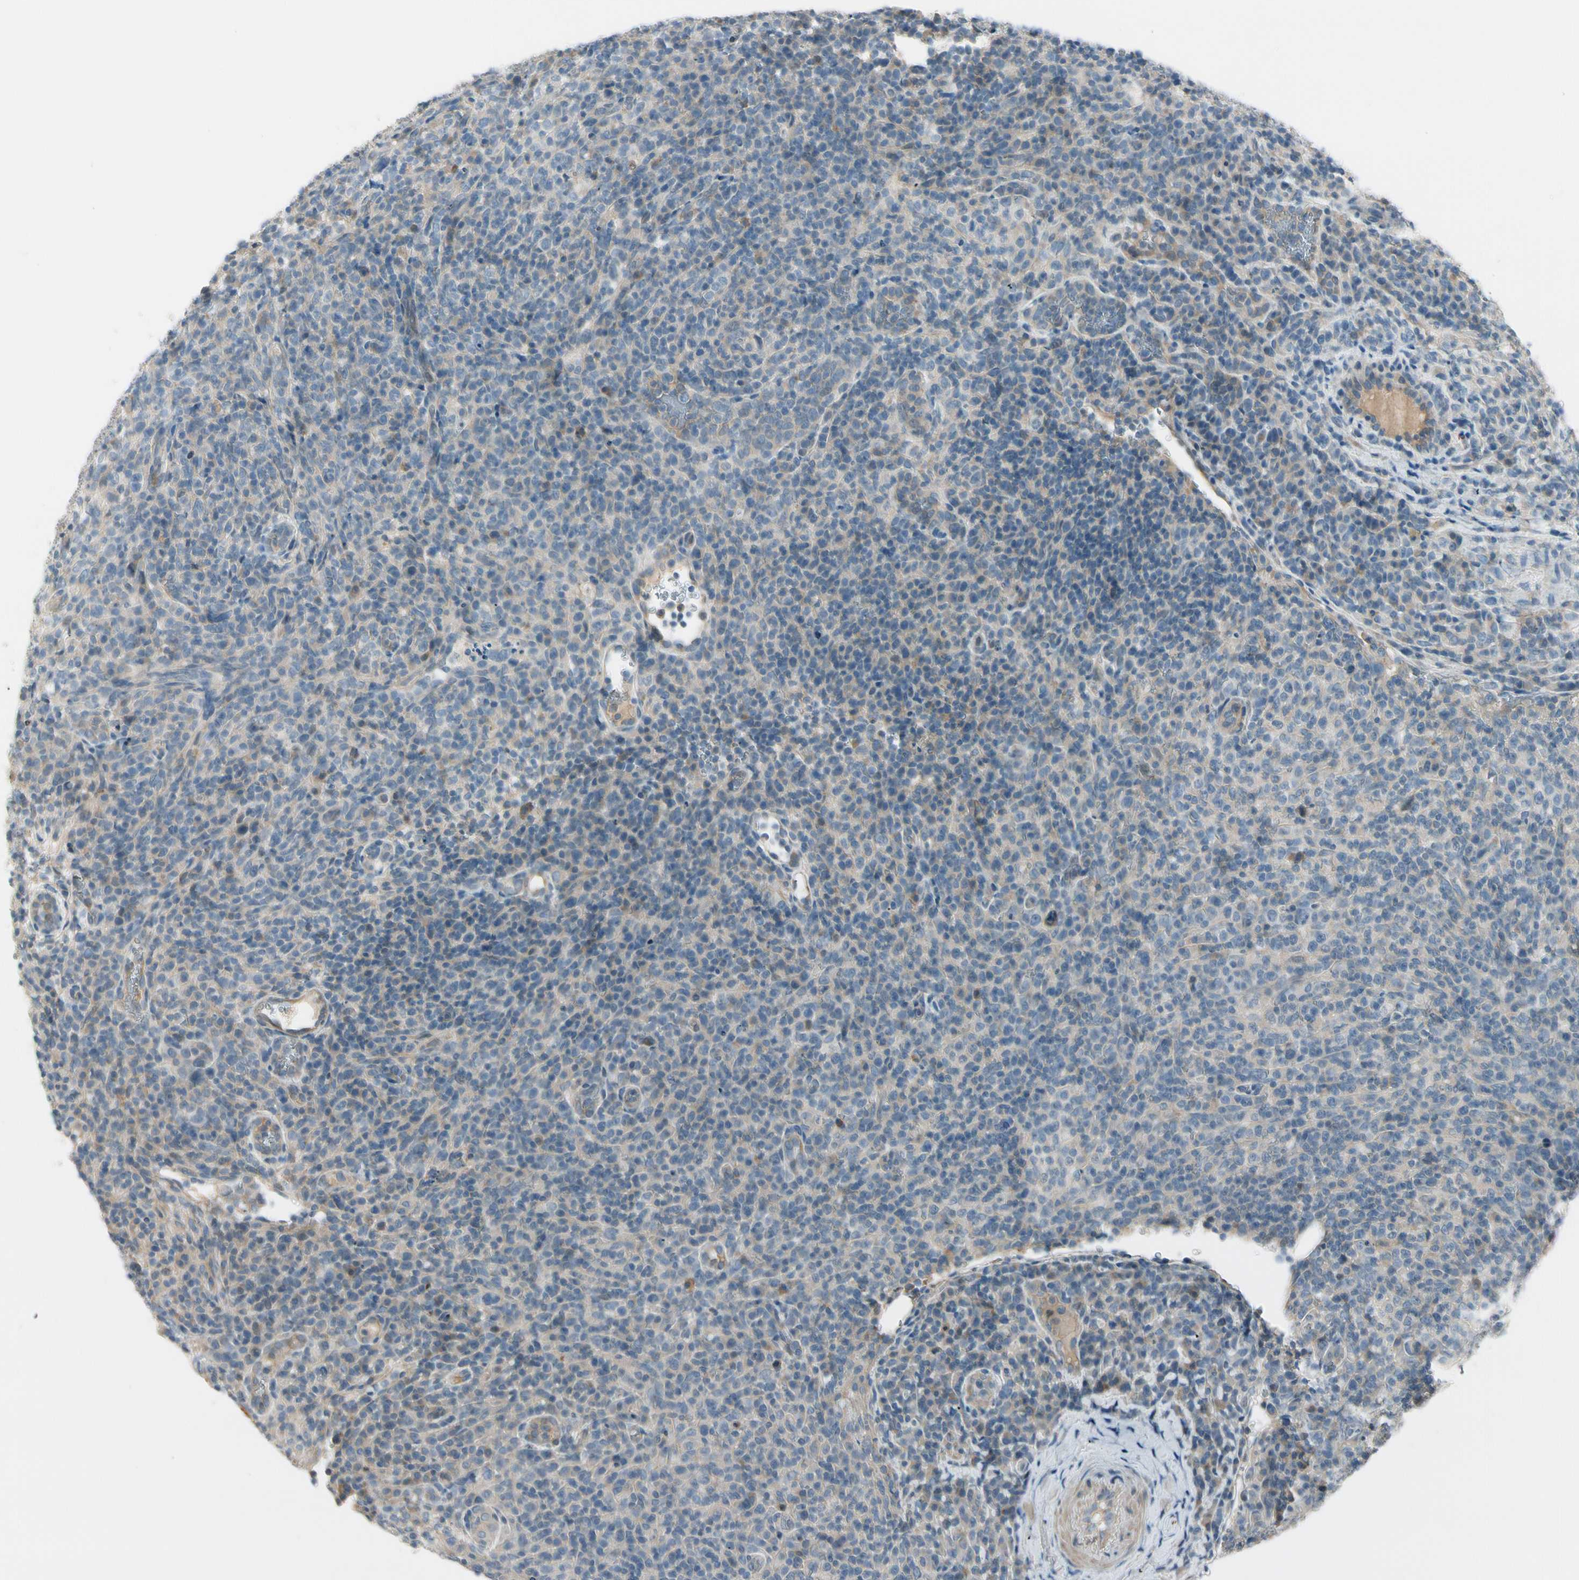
{"staining": {"intensity": "weak", "quantity": "25%-75%", "location": "cytoplasmic/membranous"}, "tissue": "lymphoma", "cell_type": "Tumor cells", "image_type": "cancer", "snomed": [{"axis": "morphology", "description": "Malignant lymphoma, non-Hodgkin's type, High grade"}, {"axis": "topography", "description": "Lymph node"}], "caption": "Immunohistochemistry photomicrograph of neoplastic tissue: human lymphoma stained using immunohistochemistry reveals low levels of weak protein expression localized specifically in the cytoplasmic/membranous of tumor cells, appearing as a cytoplasmic/membranous brown color.", "gene": "CYP2E1", "patient": {"sex": "female", "age": 76}}